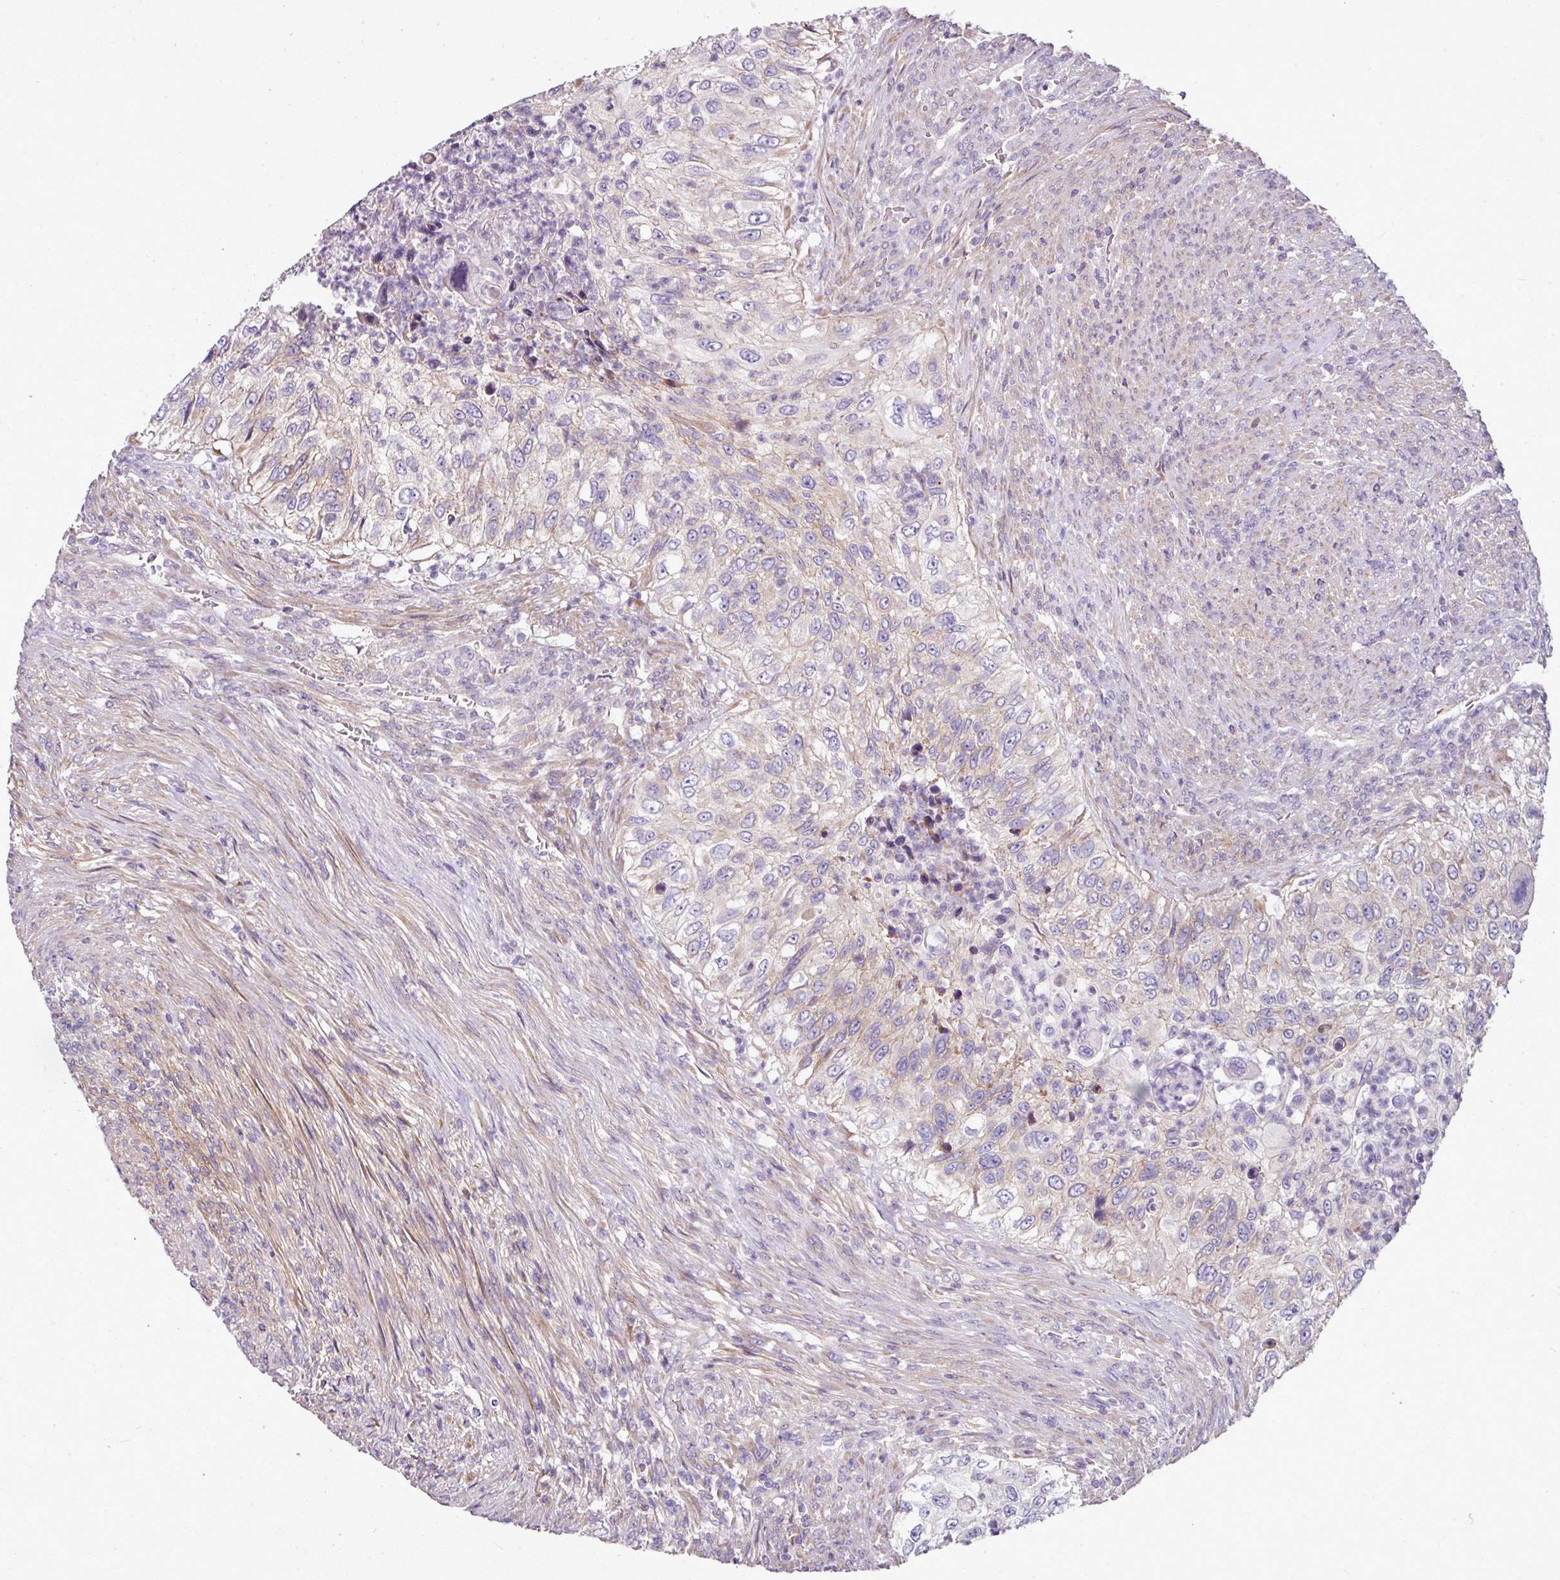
{"staining": {"intensity": "weak", "quantity": "<25%", "location": "cytoplasmic/membranous"}, "tissue": "urothelial cancer", "cell_type": "Tumor cells", "image_type": "cancer", "snomed": [{"axis": "morphology", "description": "Urothelial carcinoma, High grade"}, {"axis": "topography", "description": "Urinary bladder"}], "caption": "DAB (3,3'-diaminobenzidine) immunohistochemical staining of urothelial cancer exhibits no significant positivity in tumor cells. (Stains: DAB (3,3'-diaminobenzidine) IHC with hematoxylin counter stain, Microscopy: brightfield microscopy at high magnification).", "gene": "GAN", "patient": {"sex": "female", "age": 60}}